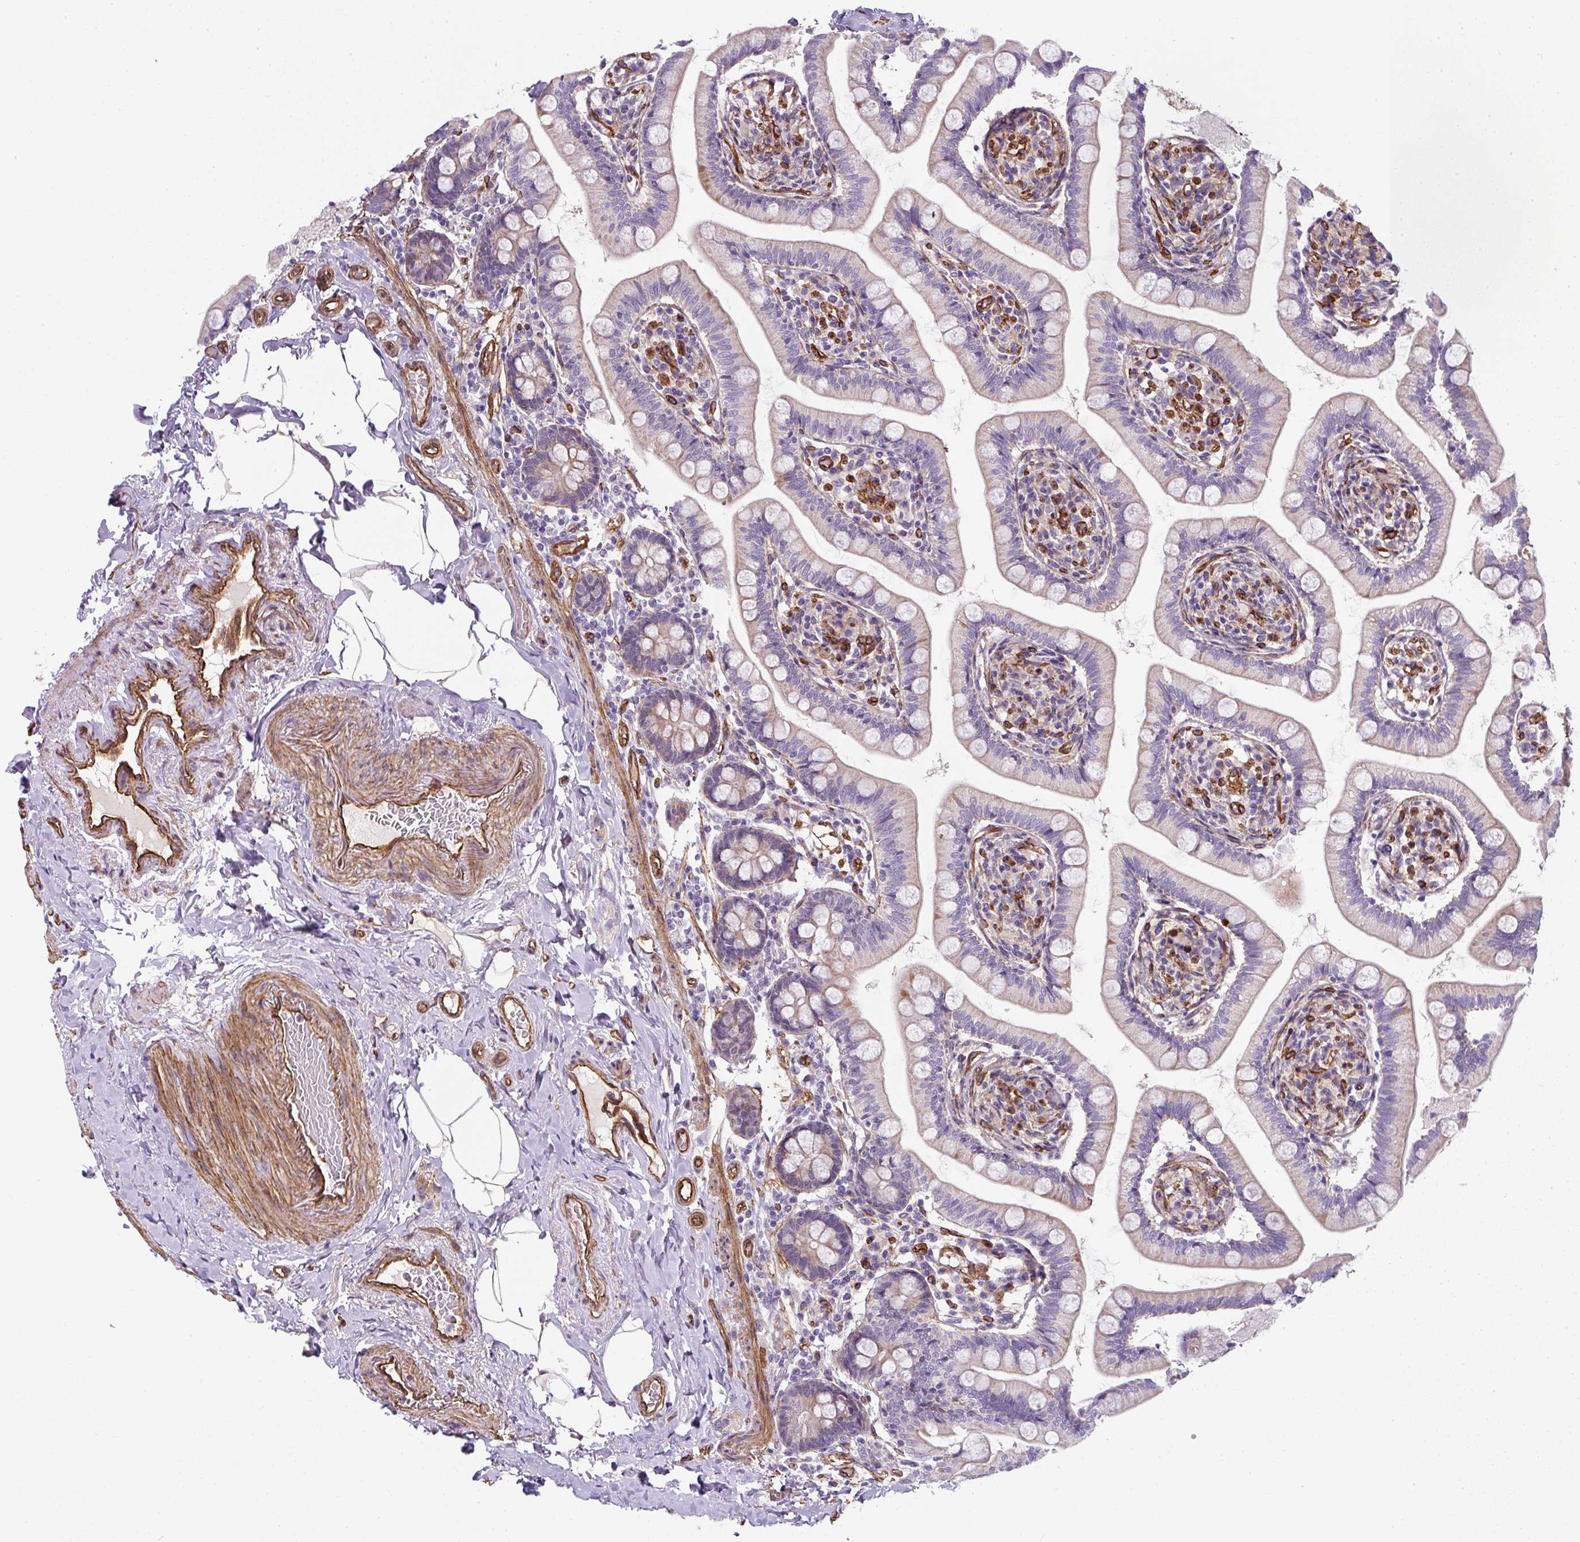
{"staining": {"intensity": "weak", "quantity": "25%-75%", "location": "cytoplasmic/membranous"}, "tissue": "small intestine", "cell_type": "Glandular cells", "image_type": "normal", "snomed": [{"axis": "morphology", "description": "Normal tissue, NOS"}, {"axis": "topography", "description": "Small intestine"}], "caption": "Immunohistochemistry (IHC) of normal small intestine reveals low levels of weak cytoplasmic/membranous staining in approximately 25%-75% of glandular cells.", "gene": "ANKUB1", "patient": {"sex": "female", "age": 64}}